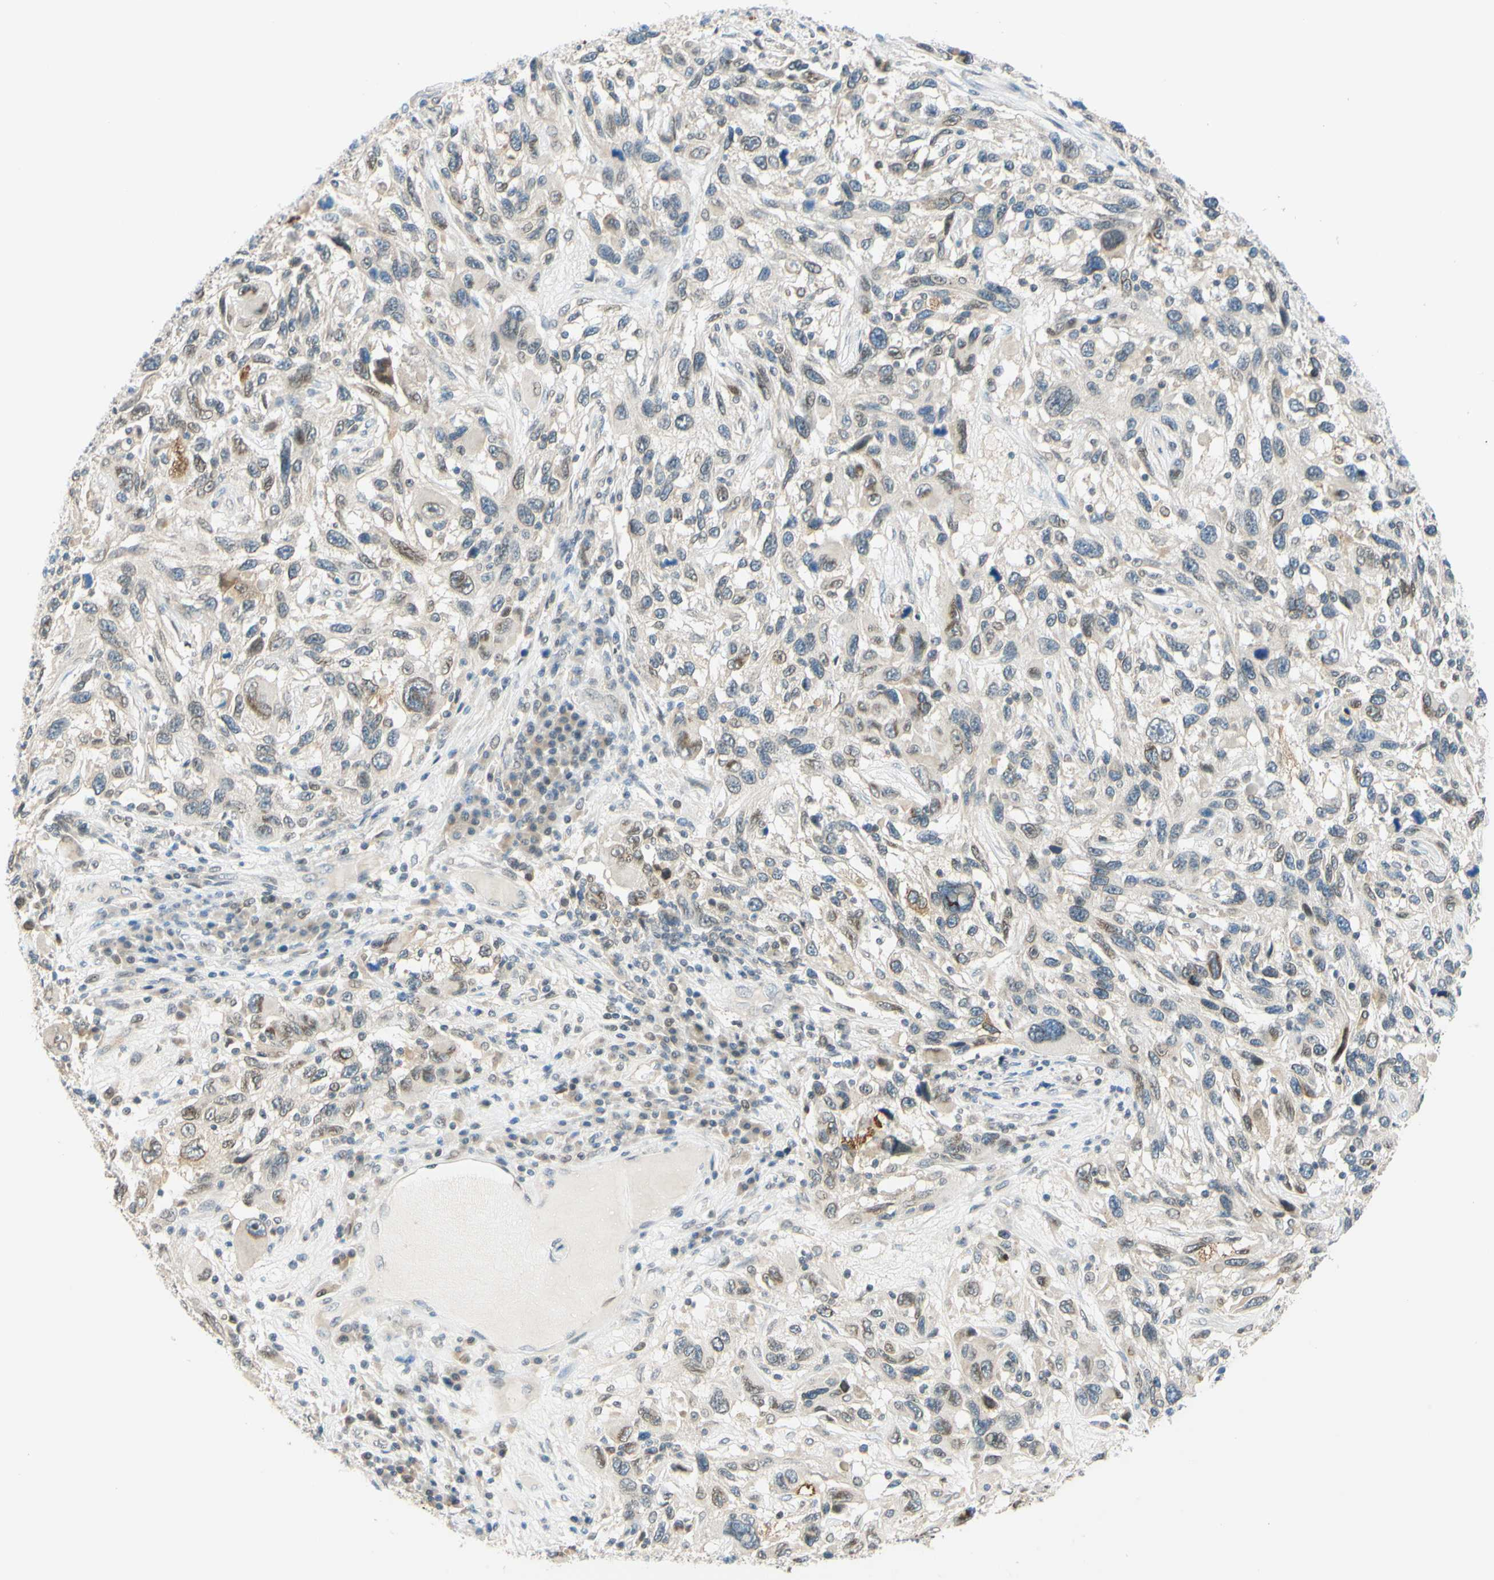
{"staining": {"intensity": "weak", "quantity": "<25%", "location": "cytoplasmic/membranous"}, "tissue": "melanoma", "cell_type": "Tumor cells", "image_type": "cancer", "snomed": [{"axis": "morphology", "description": "Malignant melanoma, NOS"}, {"axis": "topography", "description": "Skin"}], "caption": "Micrograph shows no significant protein positivity in tumor cells of melanoma. The staining is performed using DAB (3,3'-diaminobenzidine) brown chromogen with nuclei counter-stained in using hematoxylin.", "gene": "C2CD2L", "patient": {"sex": "male", "age": 53}}